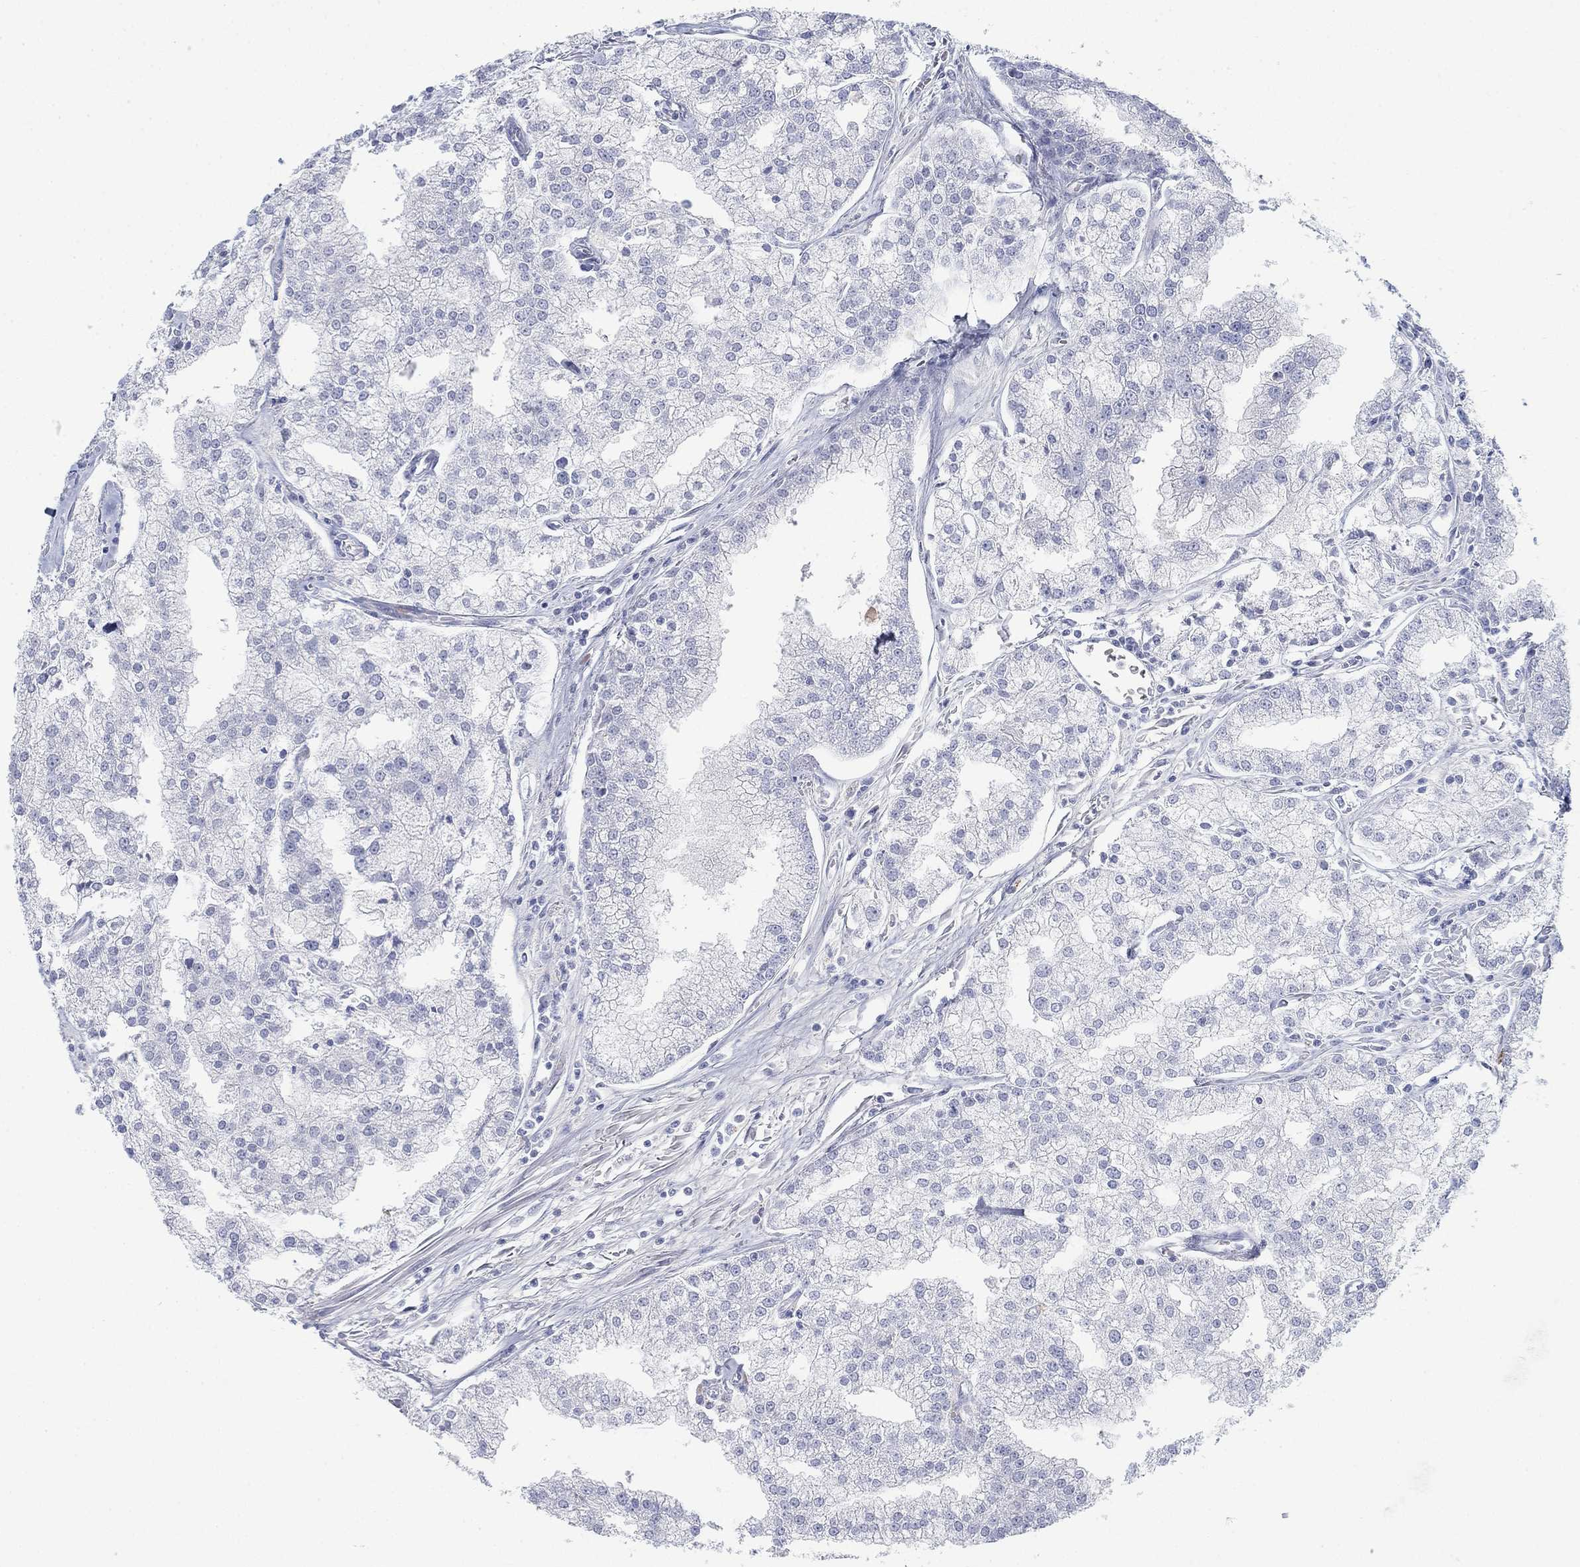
{"staining": {"intensity": "negative", "quantity": "none", "location": "none"}, "tissue": "prostate cancer", "cell_type": "Tumor cells", "image_type": "cancer", "snomed": [{"axis": "morphology", "description": "Adenocarcinoma, NOS"}, {"axis": "topography", "description": "Prostate"}], "caption": "This is an IHC micrograph of human prostate cancer (adenocarcinoma). There is no staining in tumor cells.", "gene": "DNAL1", "patient": {"sex": "male", "age": 70}}